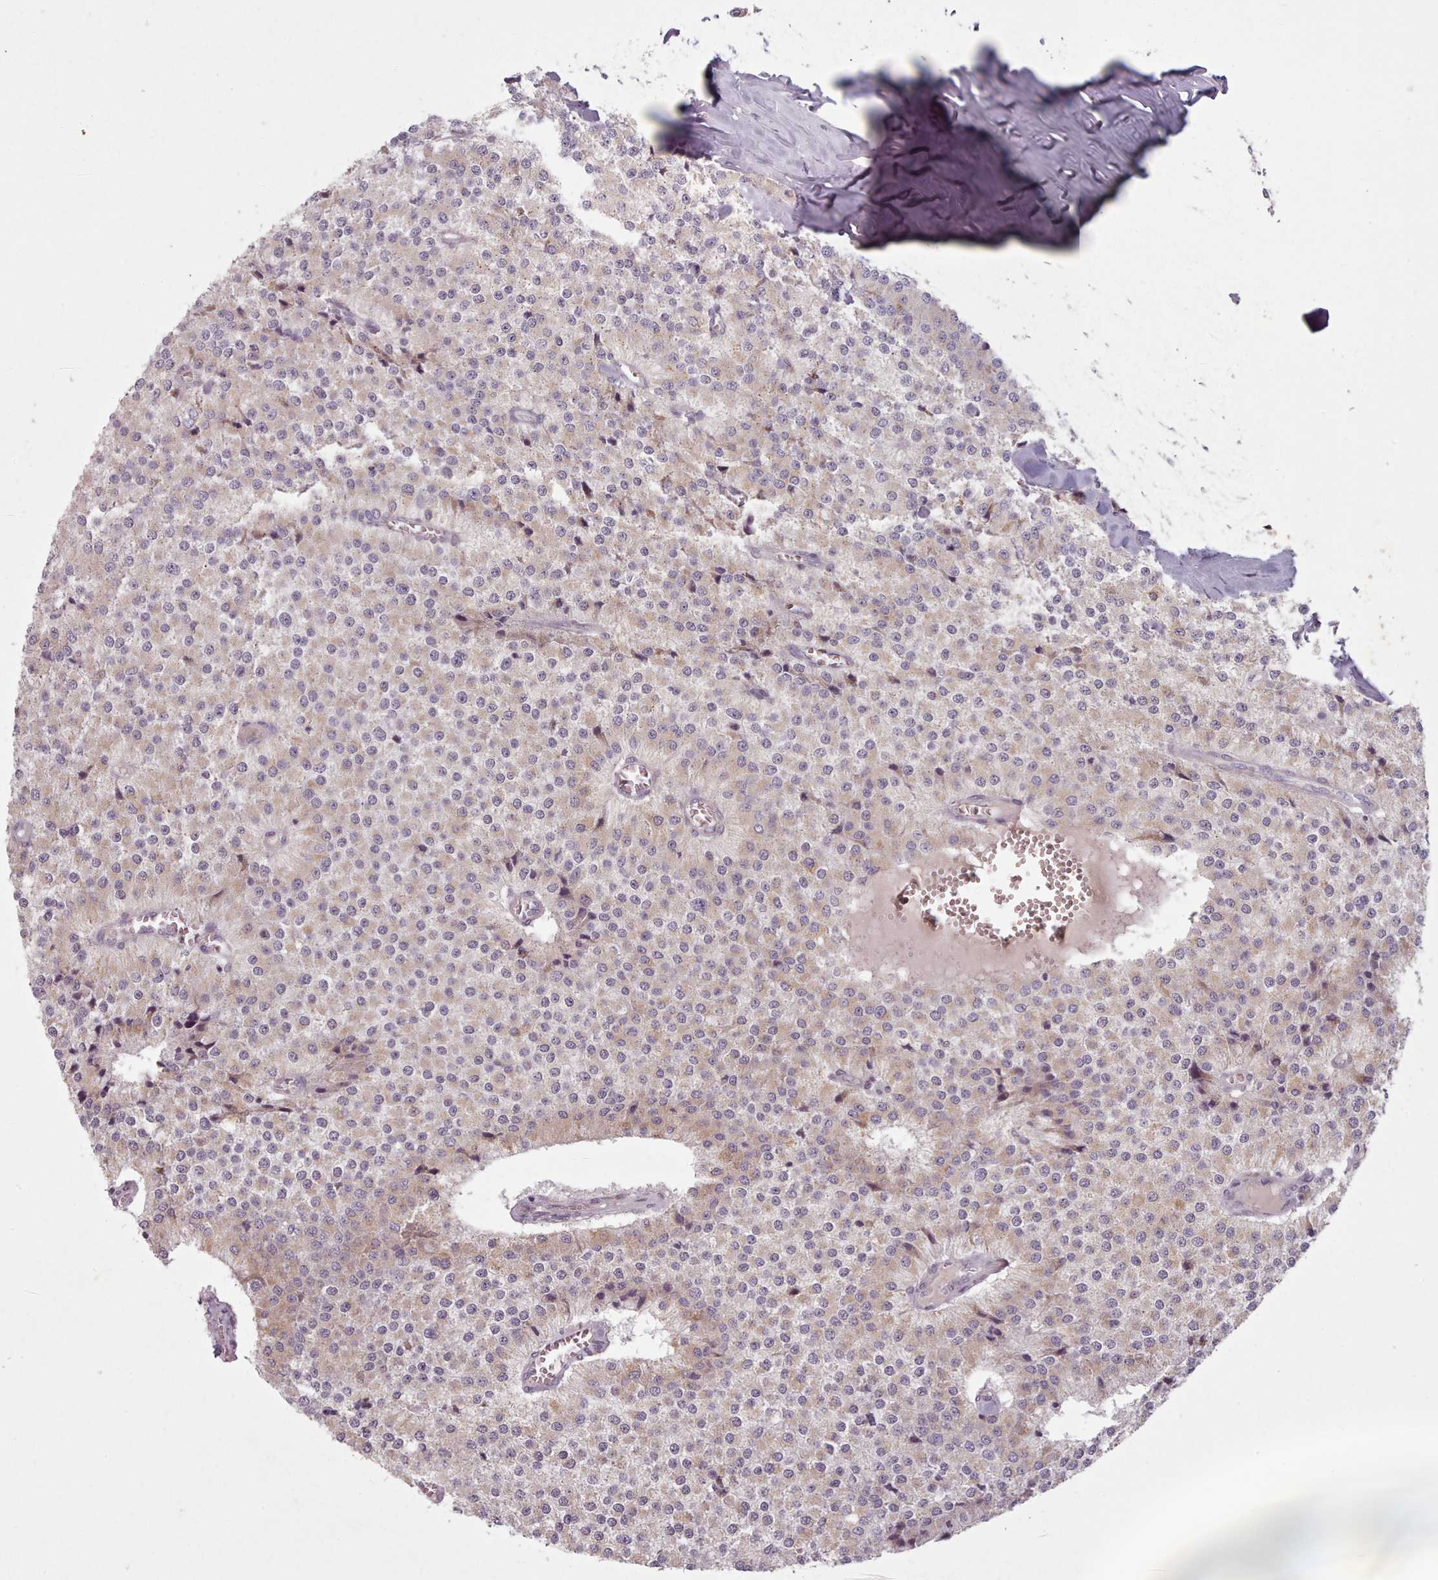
{"staining": {"intensity": "weak", "quantity": "<25%", "location": "cytoplasmic/membranous"}, "tissue": "carcinoid", "cell_type": "Tumor cells", "image_type": "cancer", "snomed": [{"axis": "morphology", "description": "Carcinoid, malignant, NOS"}, {"axis": "topography", "description": "Colon"}], "caption": "There is no significant expression in tumor cells of malignant carcinoid.", "gene": "LAPTM5", "patient": {"sex": "female", "age": 52}}